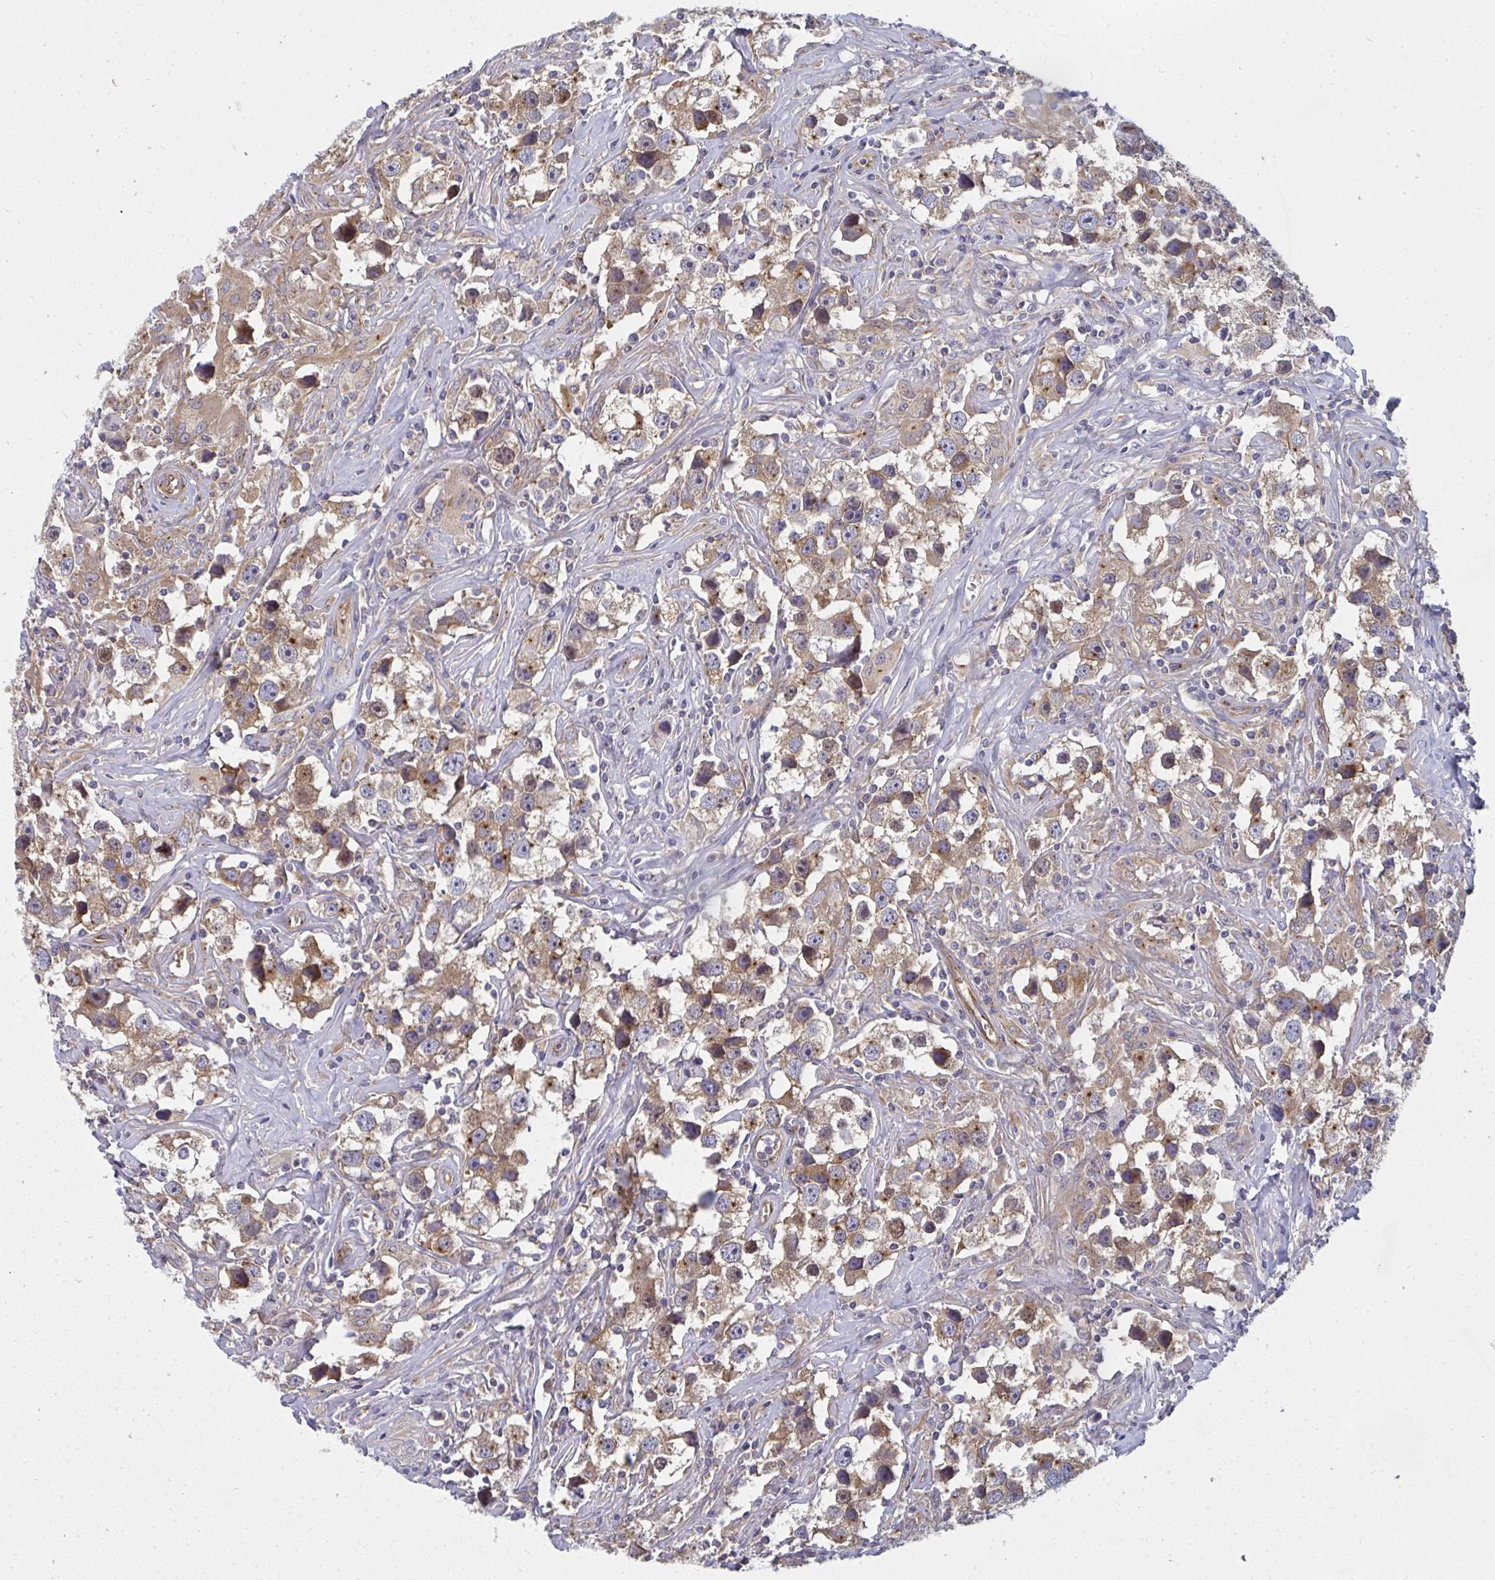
{"staining": {"intensity": "moderate", "quantity": ">75%", "location": "cytoplasmic/membranous"}, "tissue": "testis cancer", "cell_type": "Tumor cells", "image_type": "cancer", "snomed": [{"axis": "morphology", "description": "Seminoma, NOS"}, {"axis": "topography", "description": "Testis"}], "caption": "A brown stain highlights moderate cytoplasmic/membranous expression of a protein in human testis cancer (seminoma) tumor cells.", "gene": "DYNC1I2", "patient": {"sex": "male", "age": 49}}